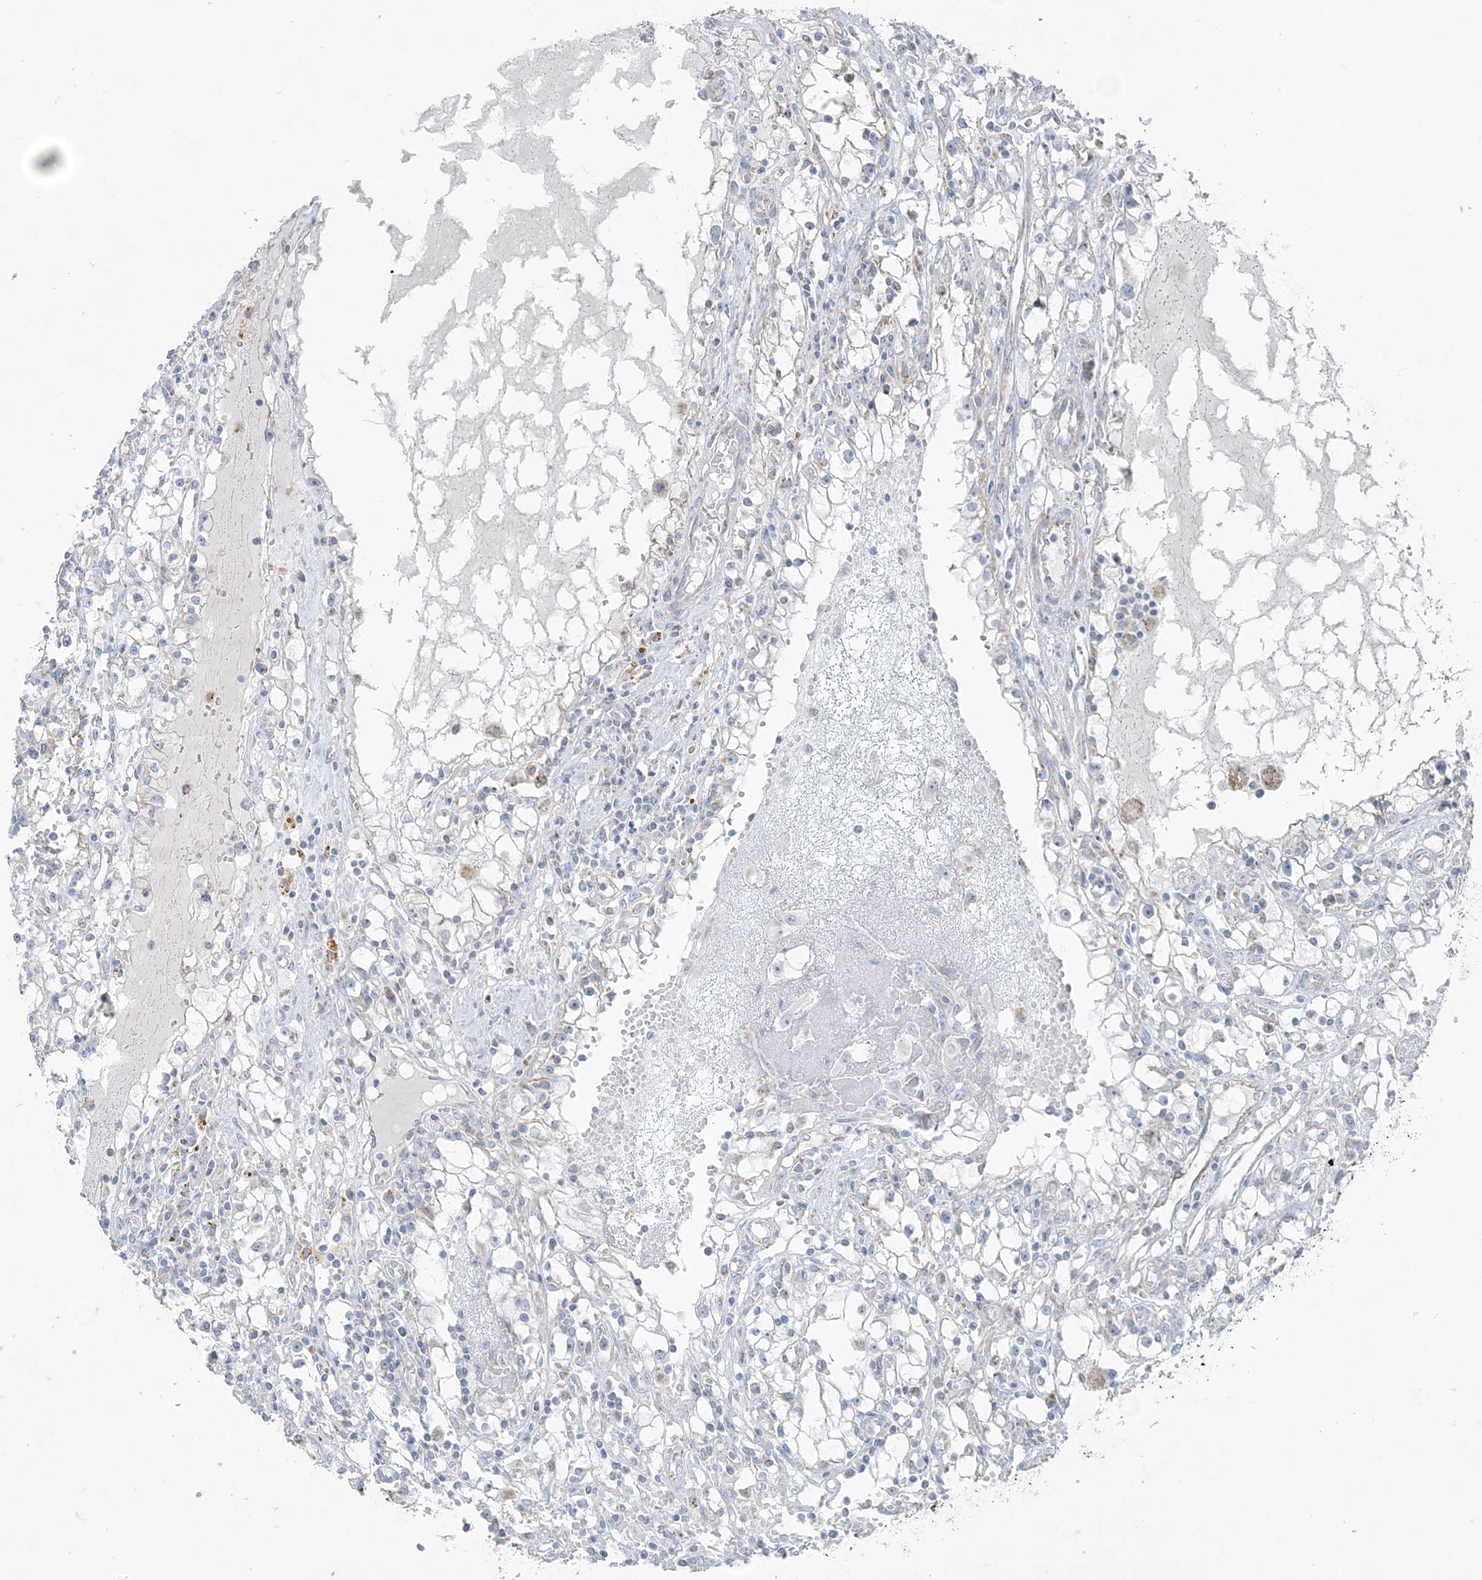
{"staining": {"intensity": "negative", "quantity": "none", "location": "none"}, "tissue": "renal cancer", "cell_type": "Tumor cells", "image_type": "cancer", "snomed": [{"axis": "morphology", "description": "Adenocarcinoma, NOS"}, {"axis": "topography", "description": "Kidney"}], "caption": "This is a micrograph of immunohistochemistry (IHC) staining of renal cancer (adenocarcinoma), which shows no expression in tumor cells. (Brightfield microscopy of DAB (3,3'-diaminobenzidine) IHC at high magnification).", "gene": "PCCB", "patient": {"sex": "male", "age": 56}}